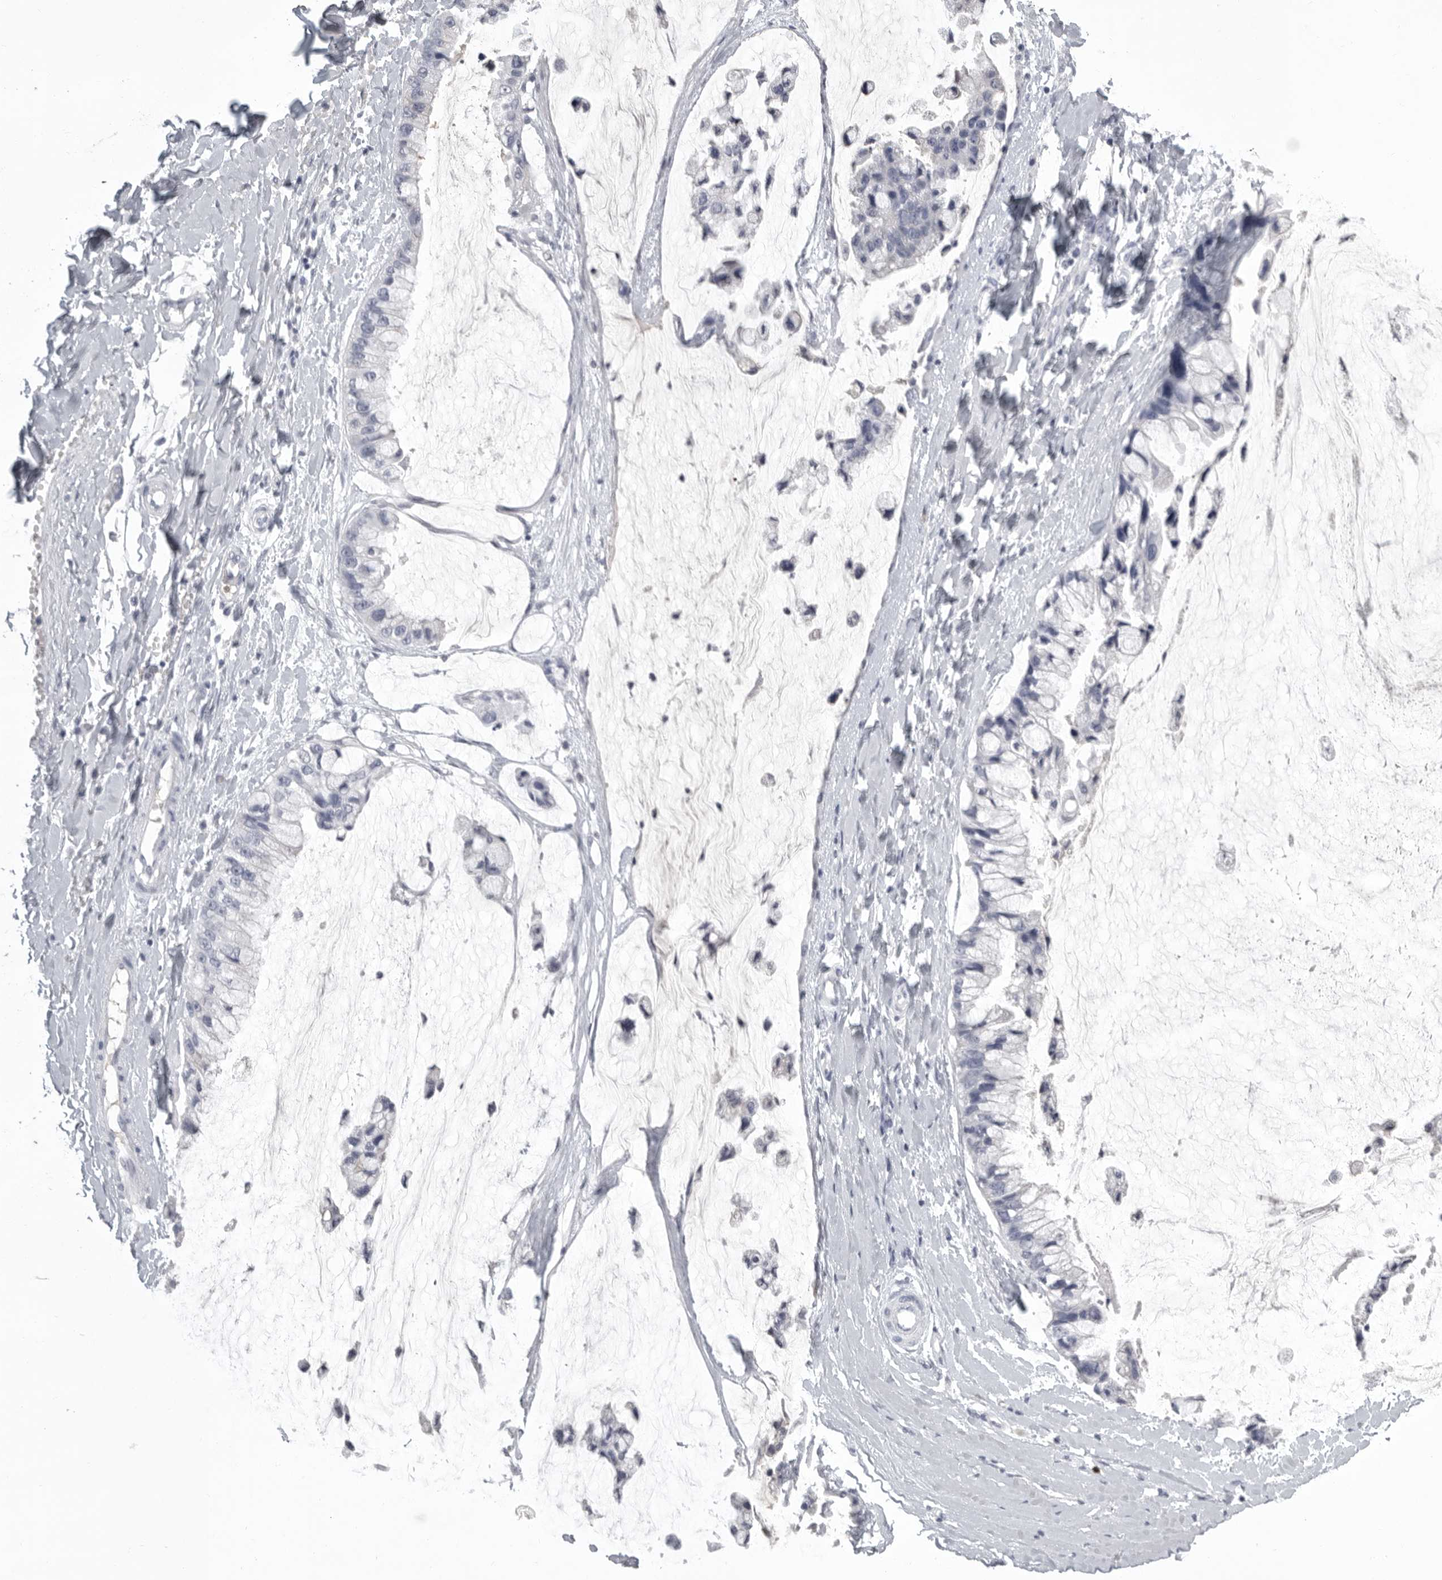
{"staining": {"intensity": "negative", "quantity": "none", "location": "none"}, "tissue": "ovarian cancer", "cell_type": "Tumor cells", "image_type": "cancer", "snomed": [{"axis": "morphology", "description": "Cystadenocarcinoma, mucinous, NOS"}, {"axis": "topography", "description": "Ovary"}], "caption": "Immunohistochemical staining of ovarian cancer (mucinous cystadenocarcinoma) demonstrates no significant staining in tumor cells. (DAB (3,3'-diaminobenzidine) immunohistochemistry visualized using brightfield microscopy, high magnification).", "gene": "GNLY", "patient": {"sex": "female", "age": 39}}